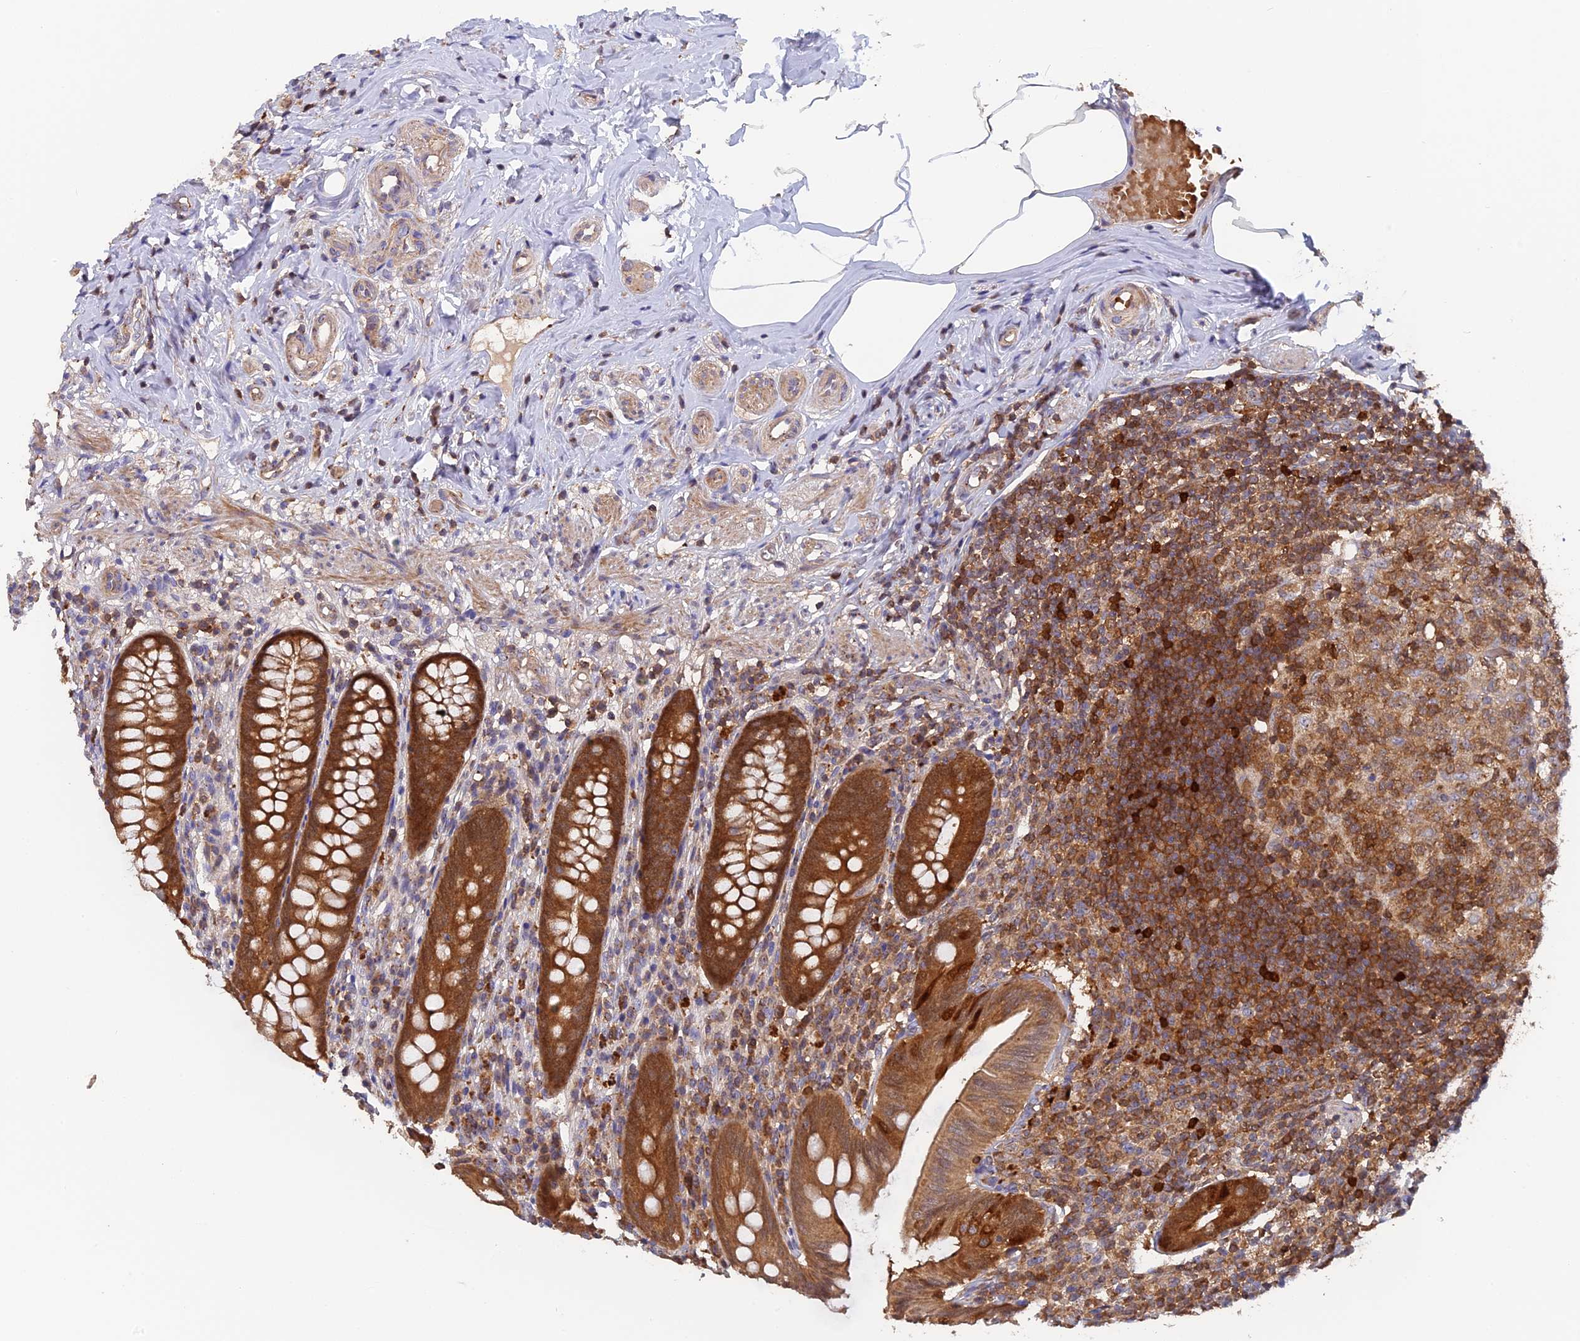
{"staining": {"intensity": "strong", "quantity": ">75%", "location": "cytoplasmic/membranous"}, "tissue": "appendix", "cell_type": "Glandular cells", "image_type": "normal", "snomed": [{"axis": "morphology", "description": "Normal tissue, NOS"}, {"axis": "topography", "description": "Appendix"}], "caption": "Glandular cells exhibit high levels of strong cytoplasmic/membranous expression in about >75% of cells in unremarkable appendix.", "gene": "RPIA", "patient": {"sex": "male", "age": 55}}